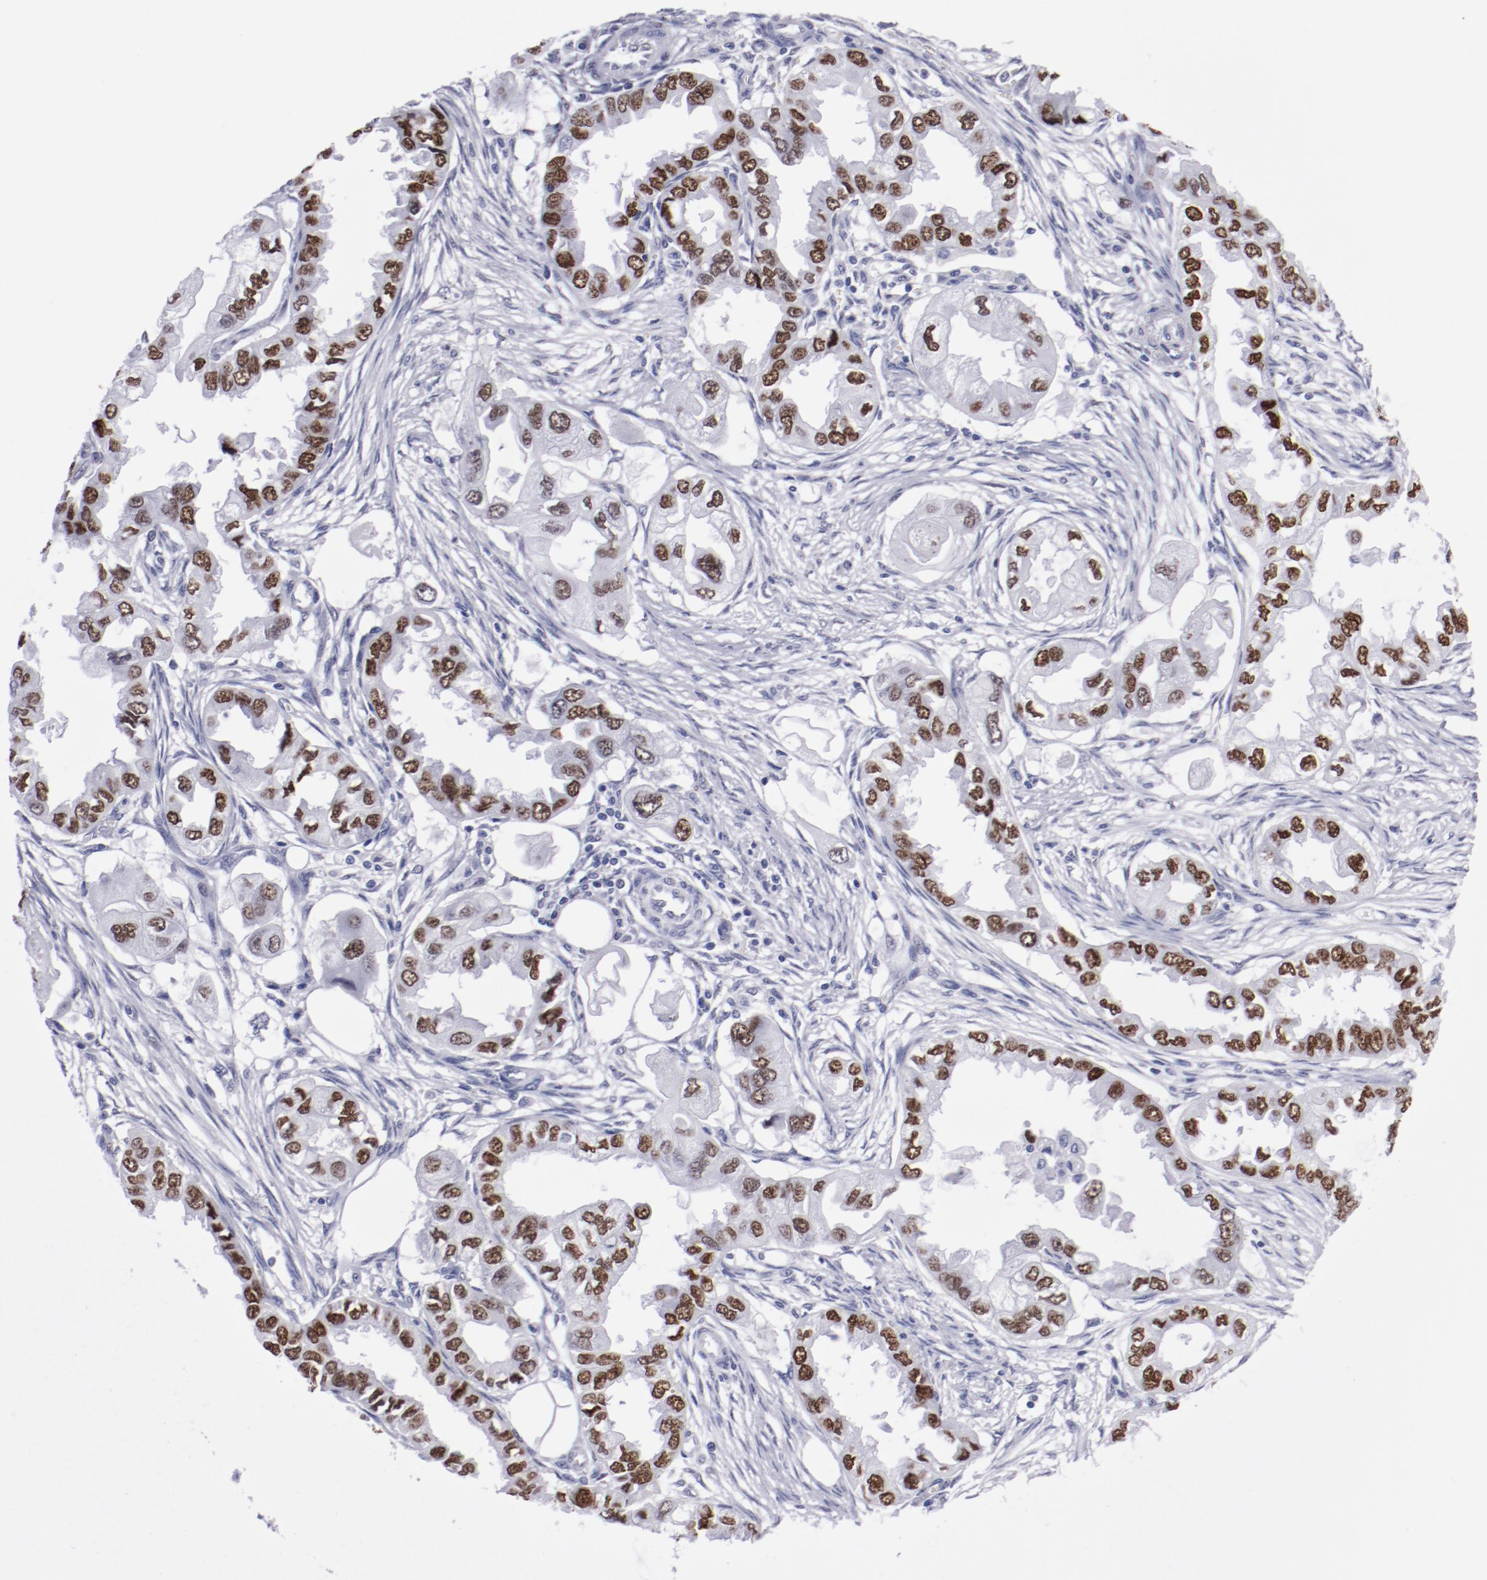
{"staining": {"intensity": "moderate", "quantity": ">75%", "location": "nuclear"}, "tissue": "endometrial cancer", "cell_type": "Tumor cells", "image_type": "cancer", "snomed": [{"axis": "morphology", "description": "Adenocarcinoma, NOS"}, {"axis": "topography", "description": "Endometrium"}], "caption": "Immunohistochemical staining of human adenocarcinoma (endometrial) displays medium levels of moderate nuclear protein staining in approximately >75% of tumor cells. (DAB IHC with brightfield microscopy, high magnification).", "gene": "HNF1B", "patient": {"sex": "female", "age": 67}}